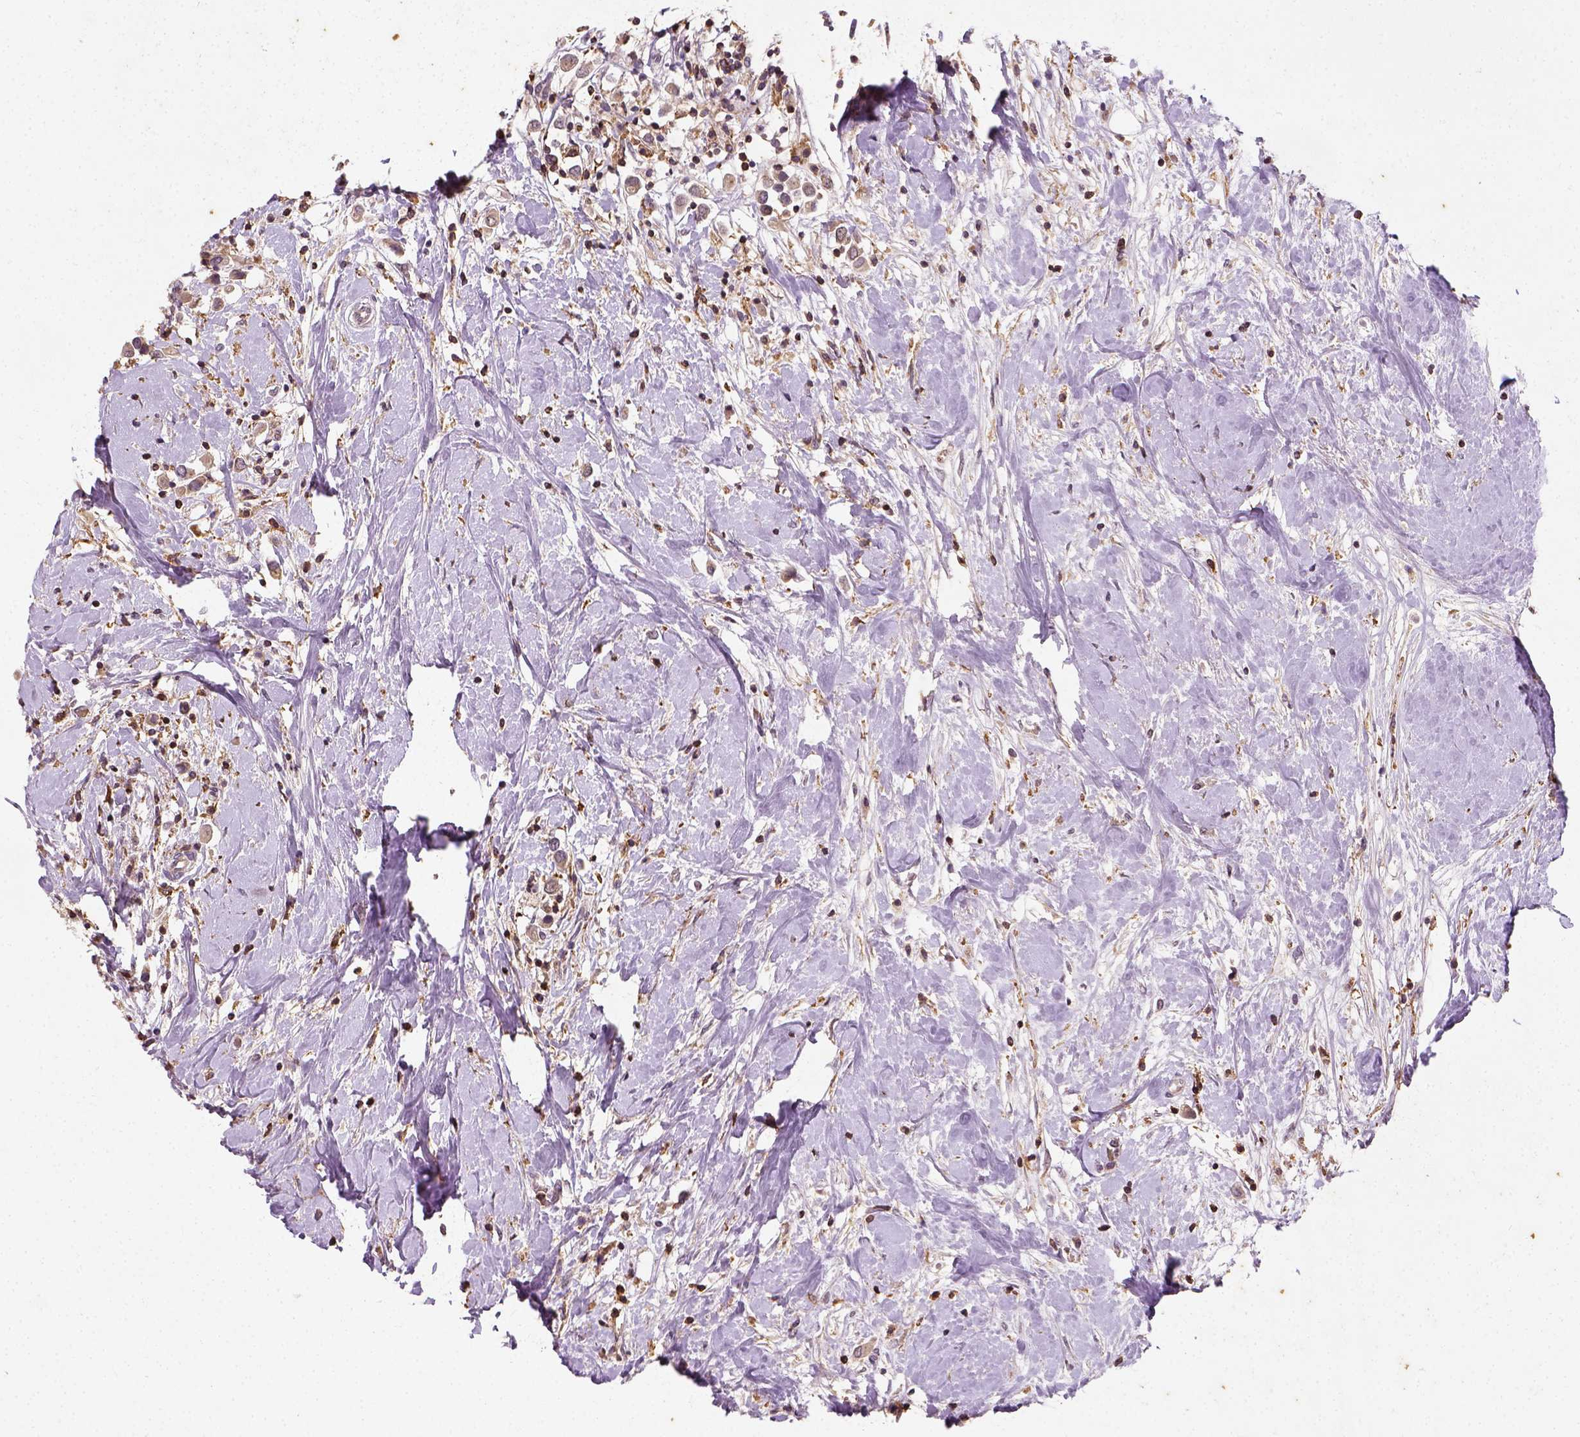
{"staining": {"intensity": "moderate", "quantity": ">75%", "location": "cytoplasmic/membranous"}, "tissue": "breast cancer", "cell_type": "Tumor cells", "image_type": "cancer", "snomed": [{"axis": "morphology", "description": "Duct carcinoma"}, {"axis": "topography", "description": "Breast"}], "caption": "Protein staining of invasive ductal carcinoma (breast) tissue displays moderate cytoplasmic/membranous positivity in about >75% of tumor cells. (Brightfield microscopy of DAB IHC at high magnification).", "gene": "CAMKK1", "patient": {"sex": "female", "age": 61}}